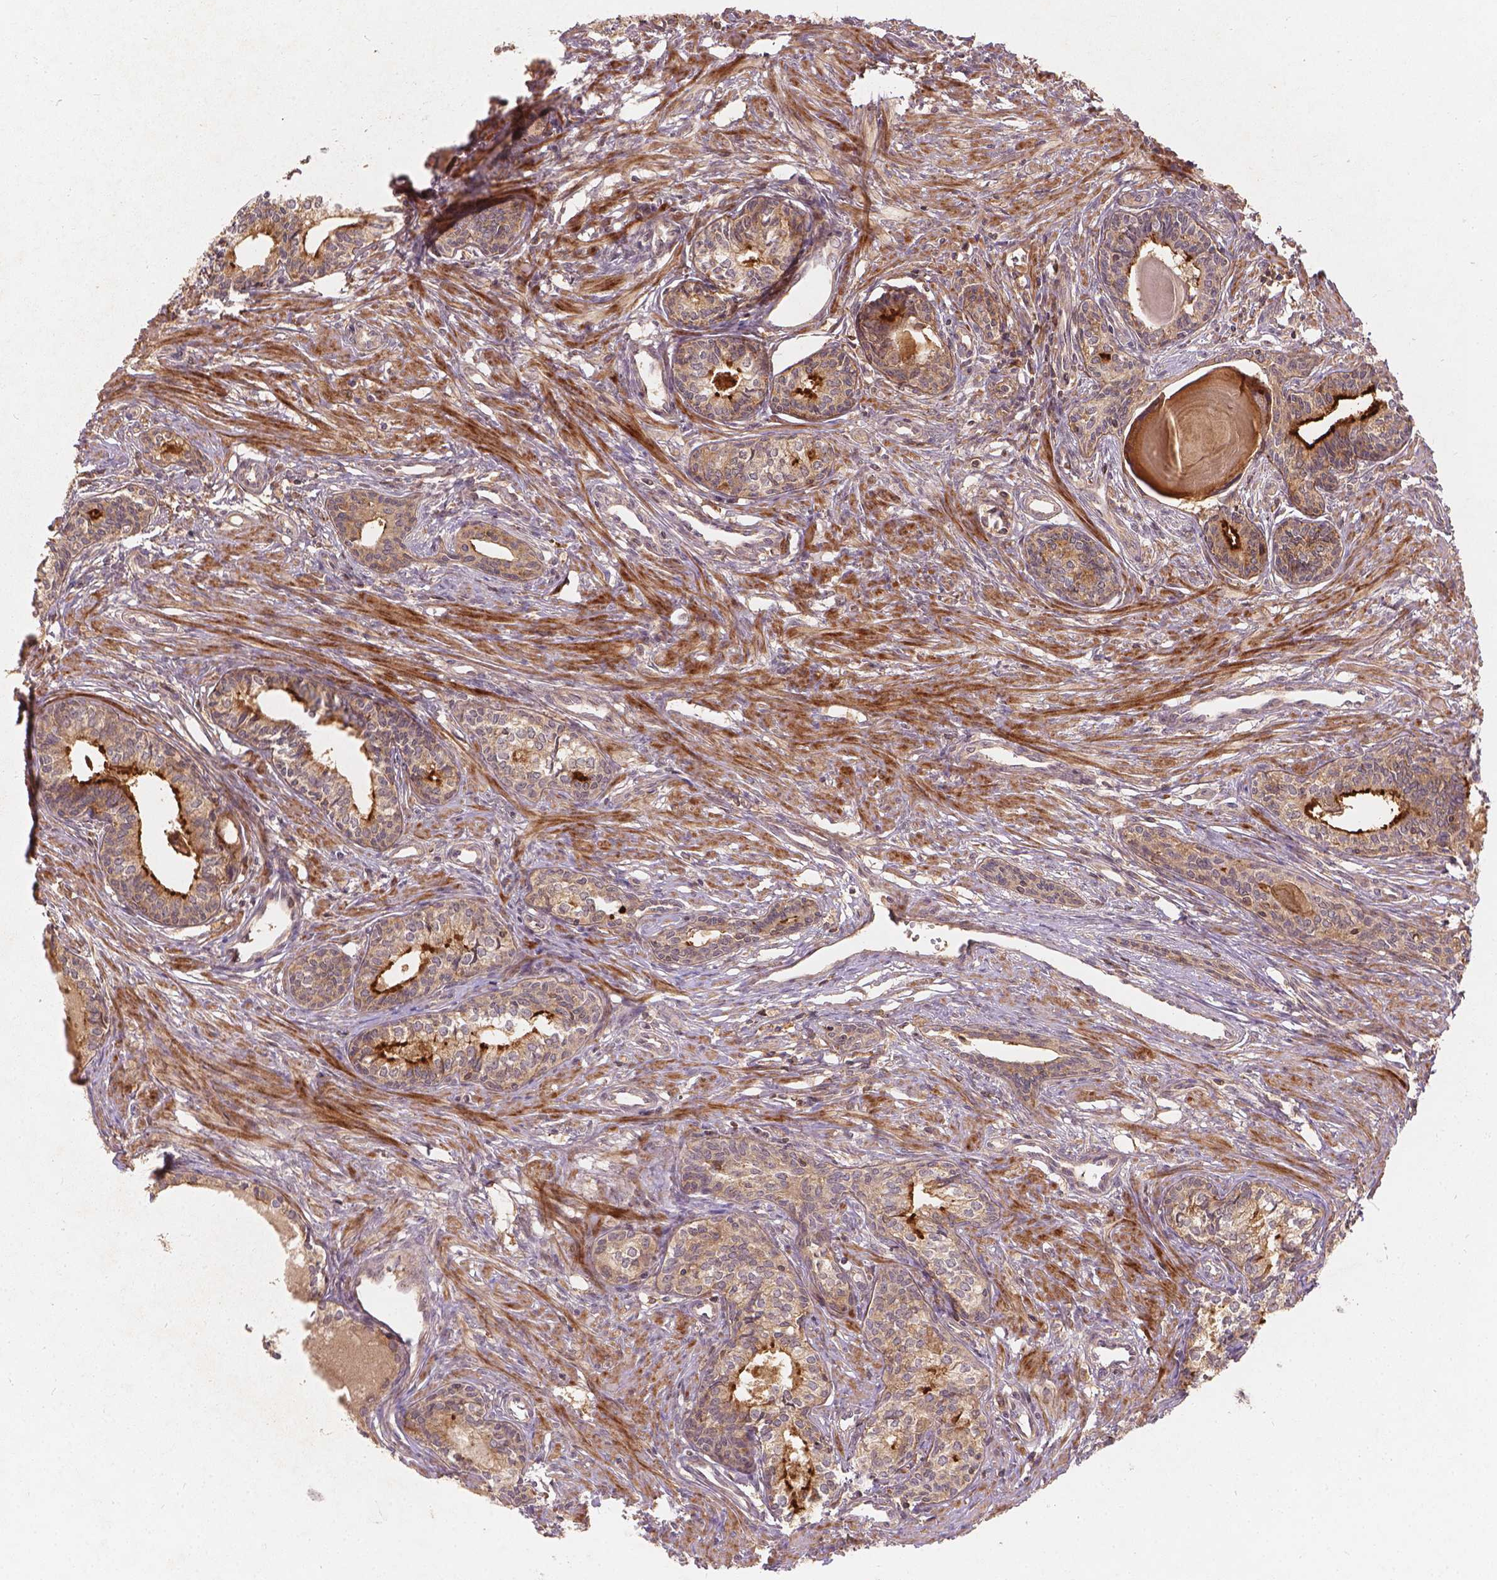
{"staining": {"intensity": "moderate", "quantity": ">75%", "location": "cytoplasmic/membranous"}, "tissue": "prostate", "cell_type": "Glandular cells", "image_type": "normal", "snomed": [{"axis": "morphology", "description": "Normal tissue, NOS"}, {"axis": "topography", "description": "Prostate"}], "caption": "Protein staining demonstrates moderate cytoplasmic/membranous expression in about >75% of glandular cells in benign prostate.", "gene": "XPR1", "patient": {"sex": "male", "age": 60}}